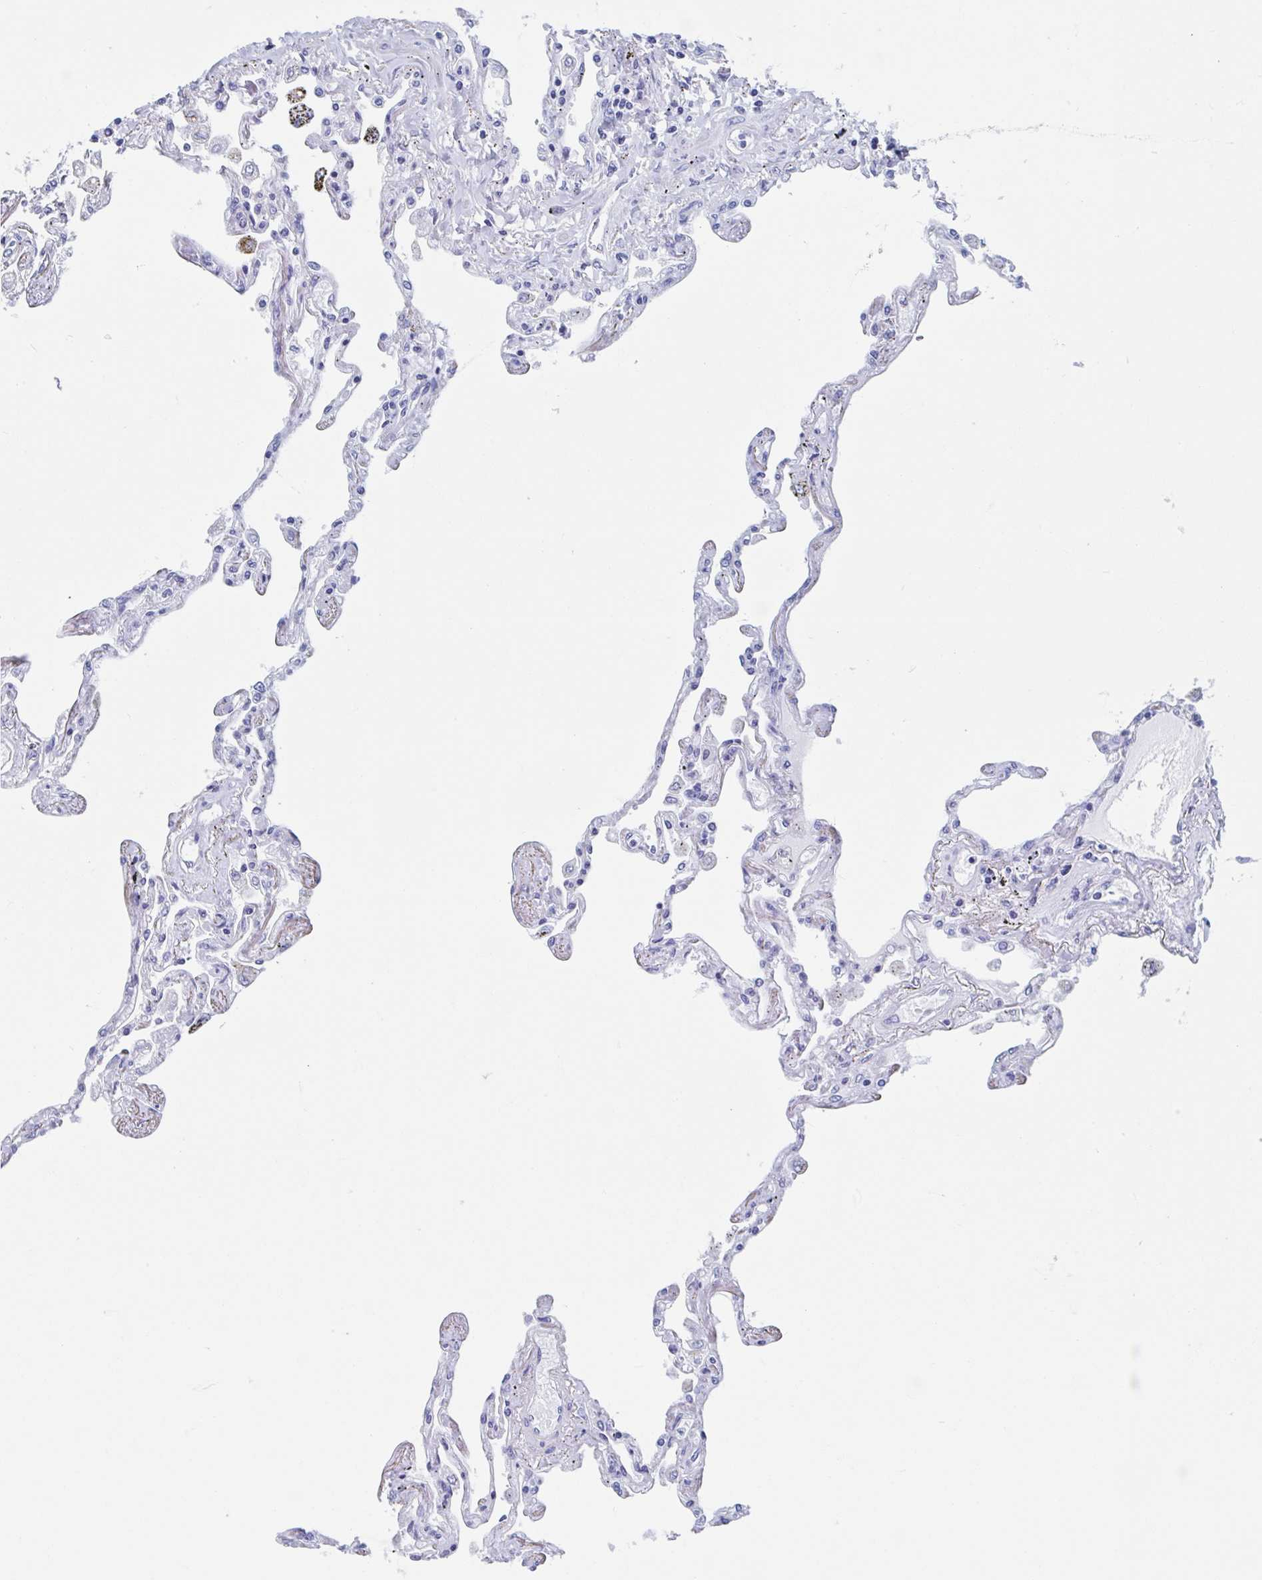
{"staining": {"intensity": "negative", "quantity": "none", "location": "none"}, "tissue": "lung", "cell_type": "Alveolar cells", "image_type": "normal", "snomed": [{"axis": "morphology", "description": "Normal tissue, NOS"}, {"axis": "morphology", "description": "Adenocarcinoma, NOS"}, {"axis": "topography", "description": "Cartilage tissue"}, {"axis": "topography", "description": "Lung"}], "caption": "Immunohistochemistry (IHC) image of normal lung stained for a protein (brown), which displays no staining in alveolar cells.", "gene": "C10orf53", "patient": {"sex": "female", "age": 67}}